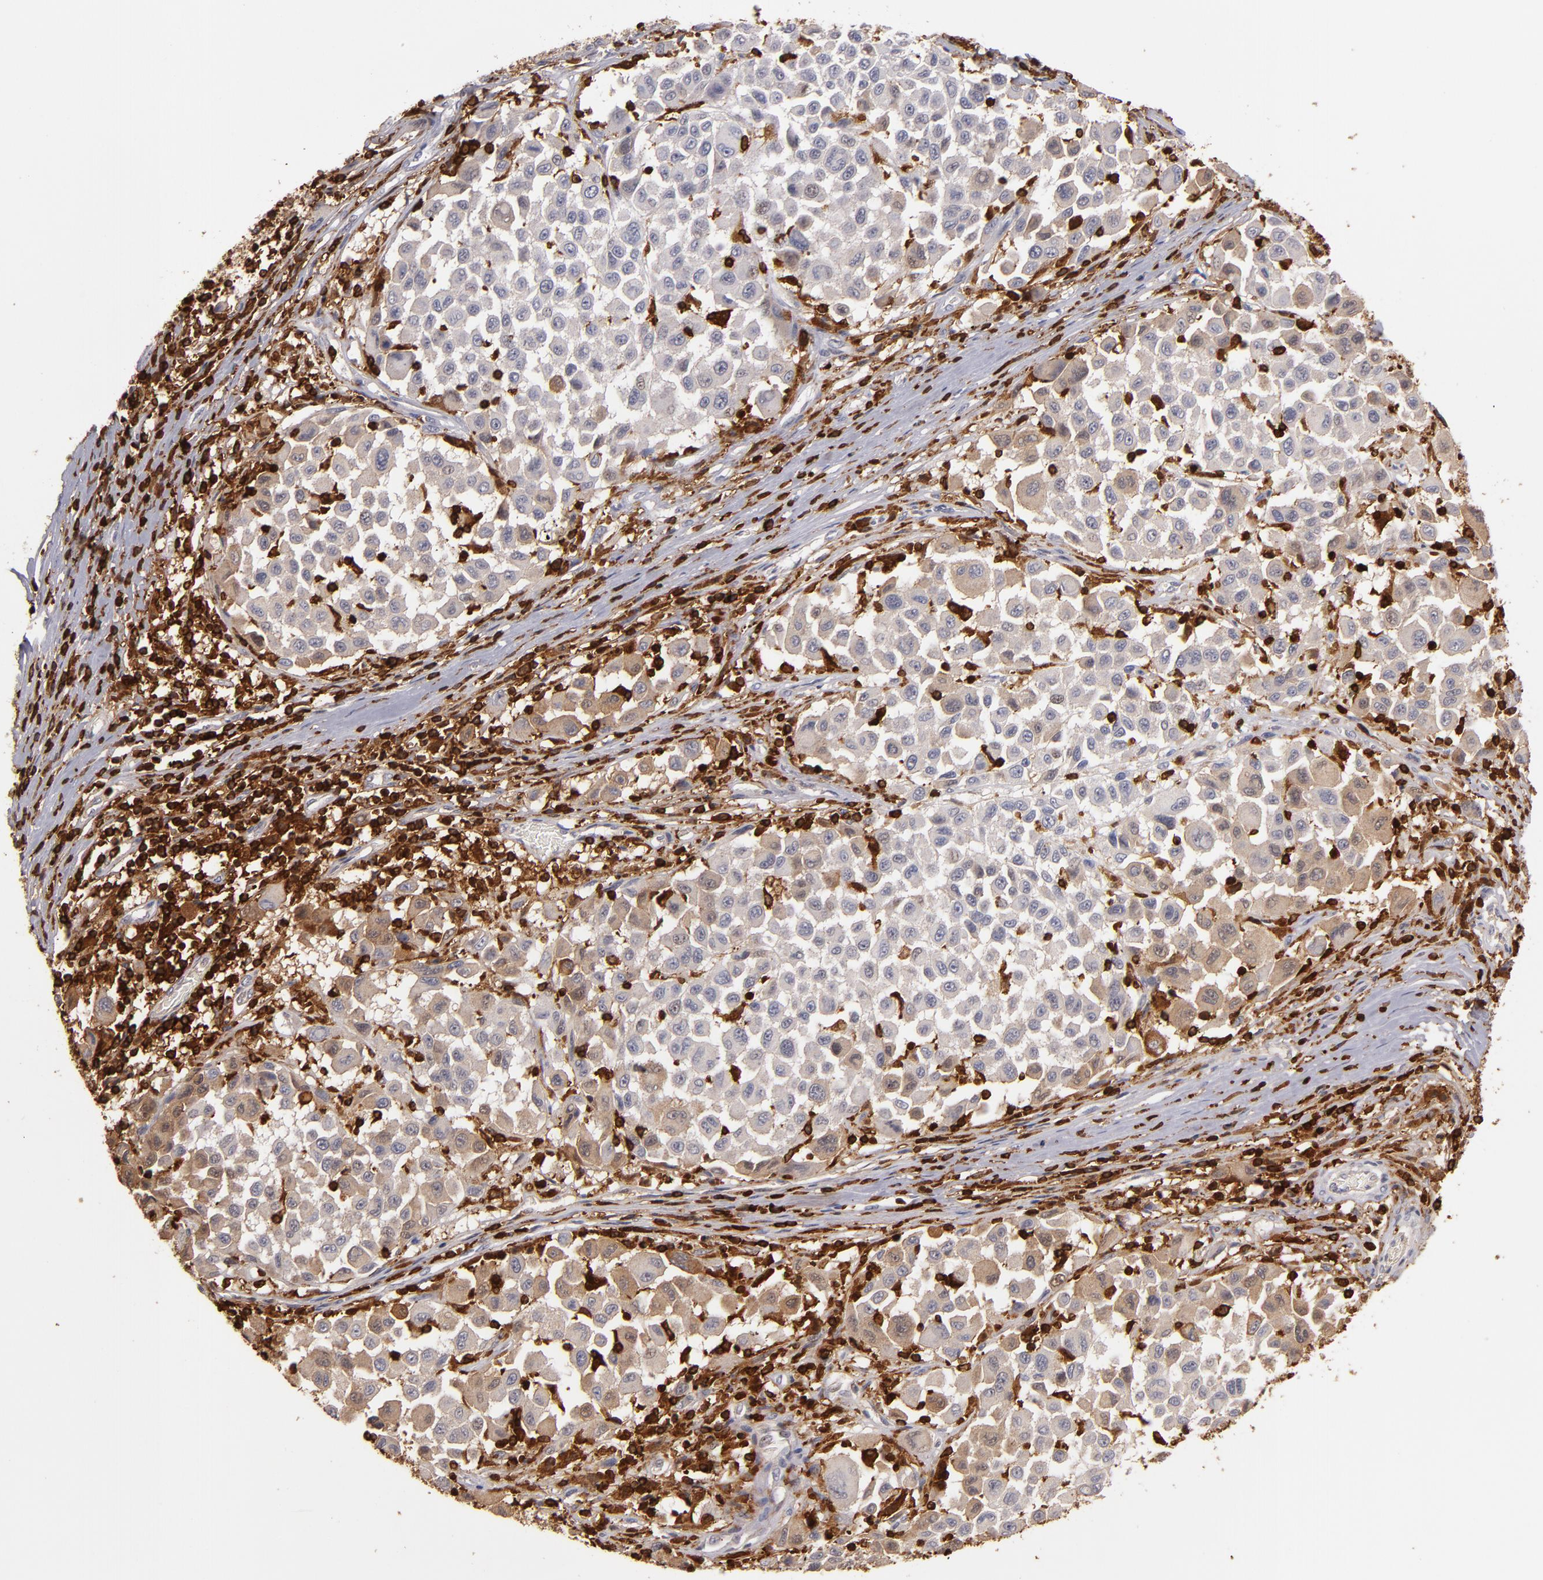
{"staining": {"intensity": "weak", "quantity": "<25%", "location": "cytoplasmic/membranous,nuclear"}, "tissue": "melanoma", "cell_type": "Tumor cells", "image_type": "cancer", "snomed": [{"axis": "morphology", "description": "Malignant melanoma, Metastatic site"}, {"axis": "topography", "description": "Lymph node"}], "caption": "IHC histopathology image of neoplastic tissue: malignant melanoma (metastatic site) stained with DAB reveals no significant protein positivity in tumor cells.", "gene": "WAS", "patient": {"sex": "male", "age": 61}}